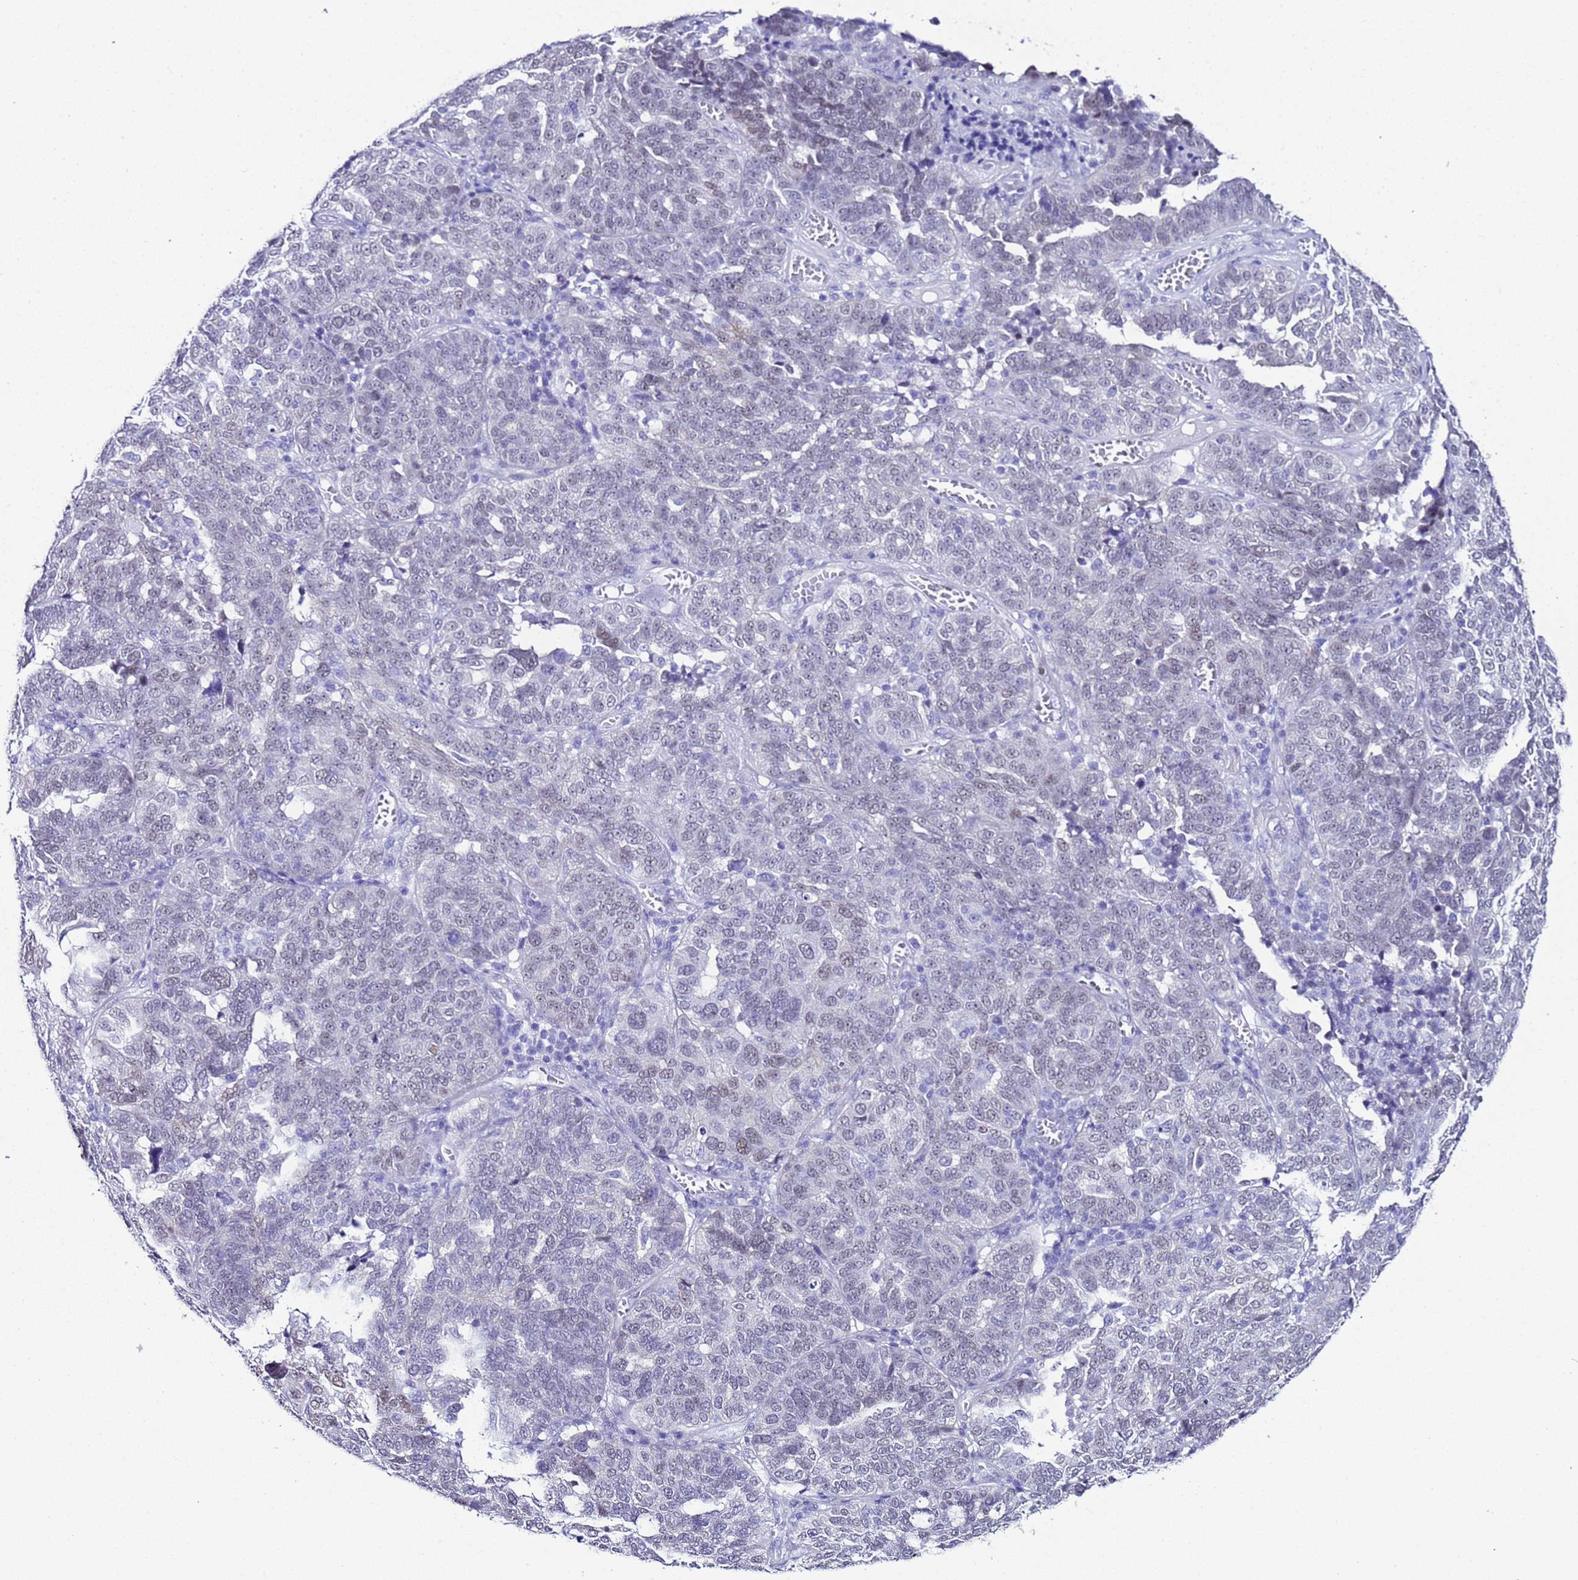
{"staining": {"intensity": "moderate", "quantity": "<25%", "location": "nuclear"}, "tissue": "ovarian cancer", "cell_type": "Tumor cells", "image_type": "cancer", "snomed": [{"axis": "morphology", "description": "Cystadenocarcinoma, serous, NOS"}, {"axis": "topography", "description": "Ovary"}], "caption": "Moderate nuclear positivity for a protein is appreciated in about <25% of tumor cells of ovarian cancer (serous cystadenocarcinoma) using IHC.", "gene": "BCL7A", "patient": {"sex": "female", "age": 59}}